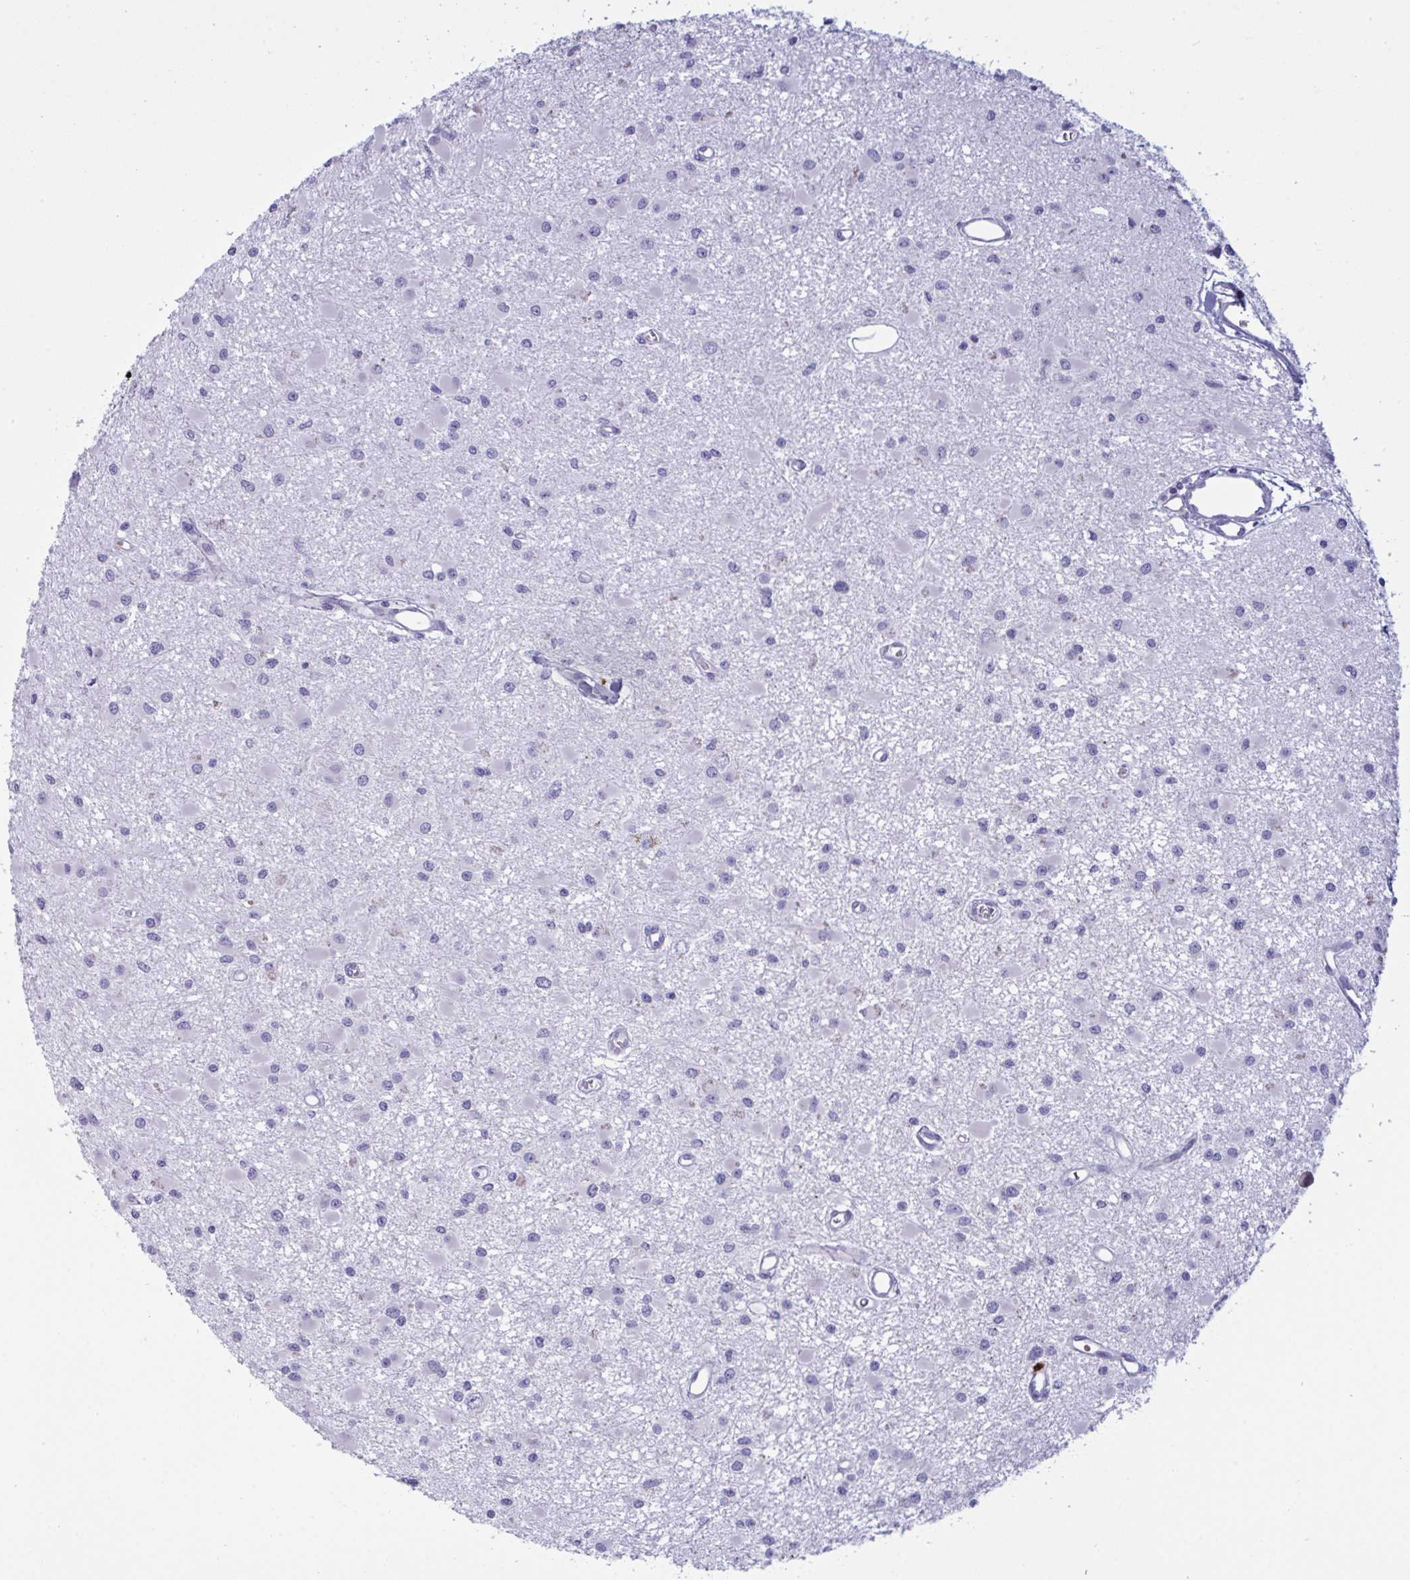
{"staining": {"intensity": "negative", "quantity": "none", "location": "none"}, "tissue": "glioma", "cell_type": "Tumor cells", "image_type": "cancer", "snomed": [{"axis": "morphology", "description": "Glioma, malignant, High grade"}, {"axis": "topography", "description": "Brain"}], "caption": "Immunohistochemistry of malignant glioma (high-grade) reveals no expression in tumor cells.", "gene": "ZNF684", "patient": {"sex": "male", "age": 54}}